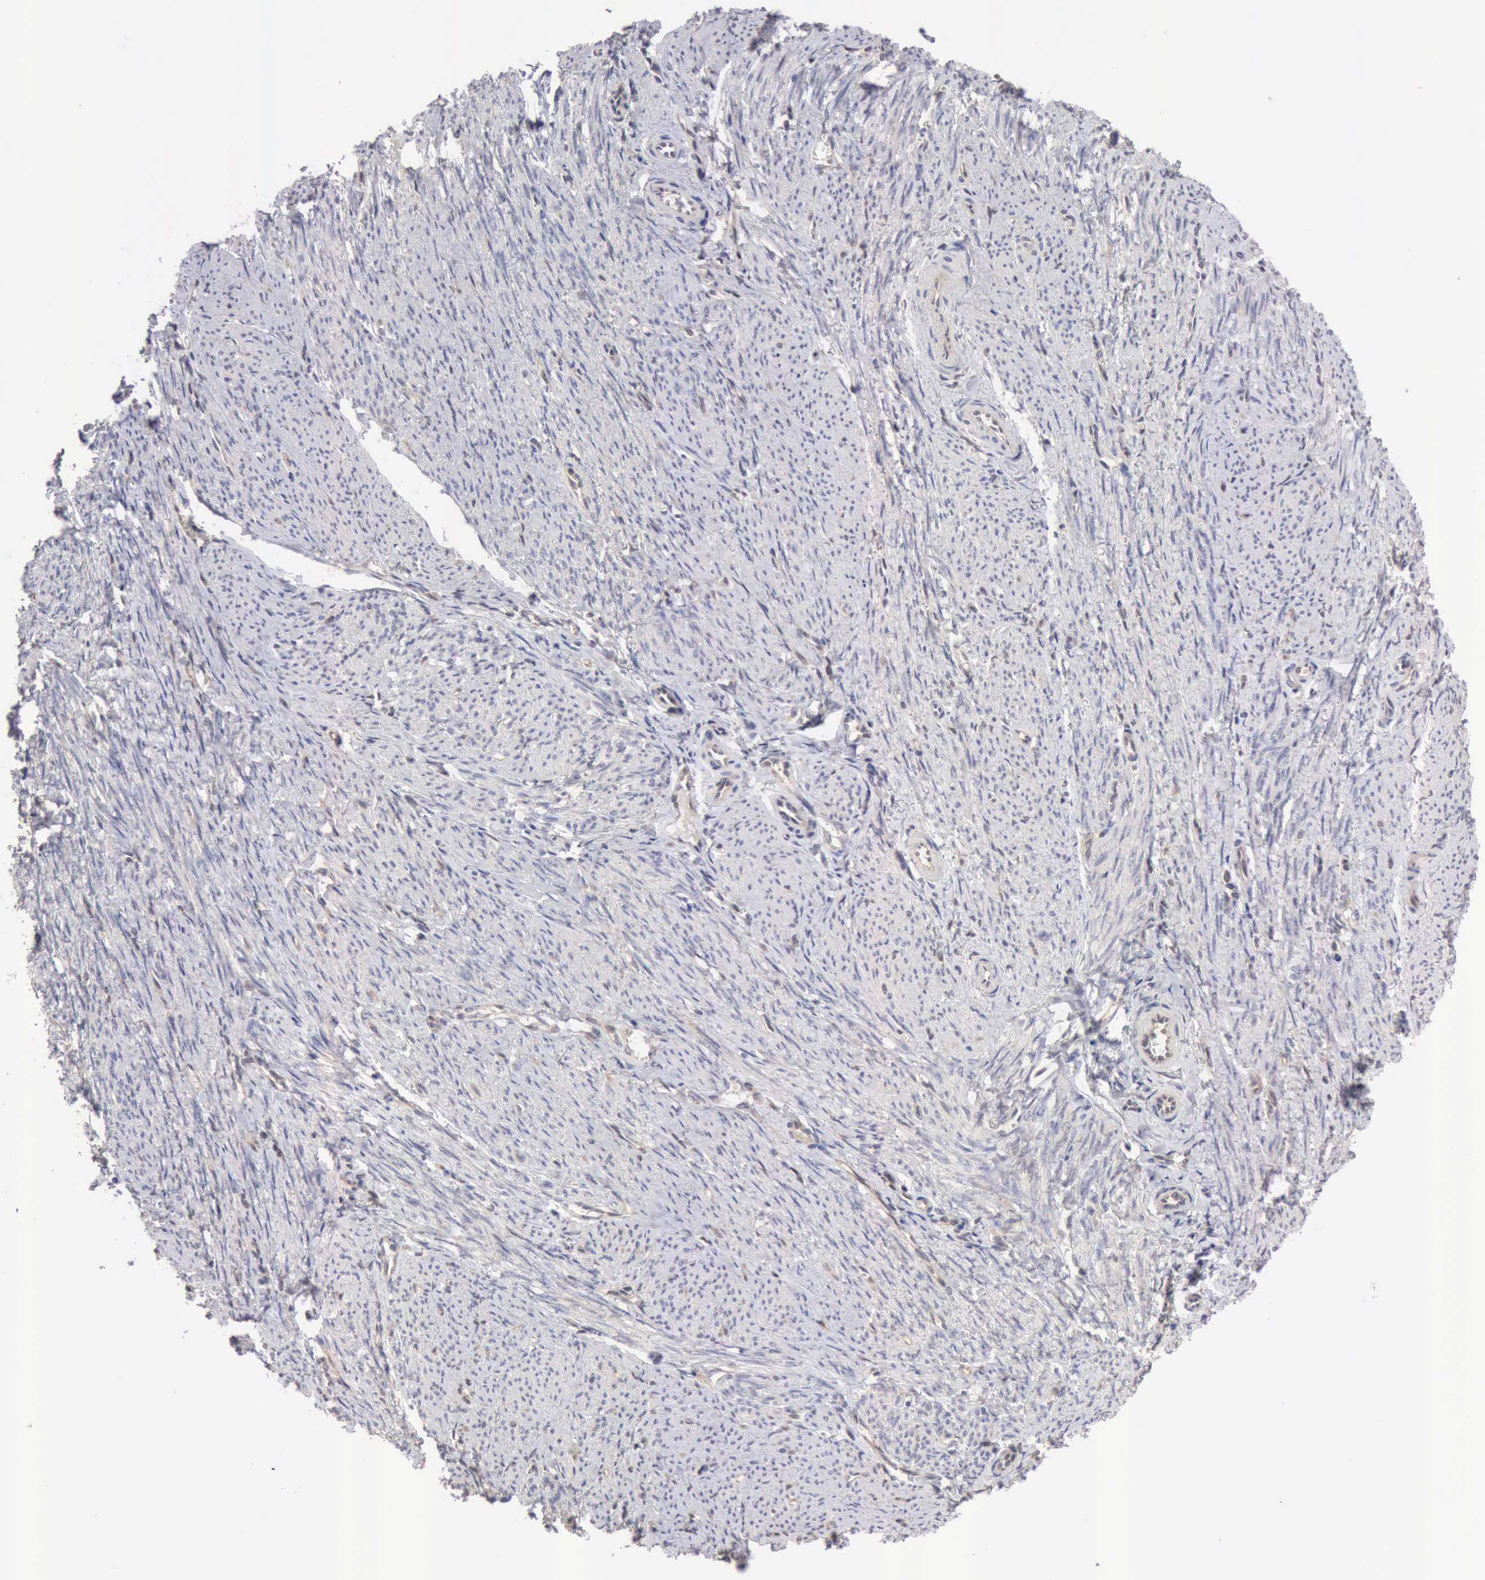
{"staining": {"intensity": "negative", "quantity": "none", "location": "none"}, "tissue": "smooth muscle", "cell_type": "Smooth muscle cells", "image_type": "normal", "snomed": [{"axis": "morphology", "description": "Normal tissue, NOS"}, {"axis": "topography", "description": "Smooth muscle"}, {"axis": "topography", "description": "Cervix"}], "caption": "High magnification brightfield microscopy of unremarkable smooth muscle stained with DAB (3,3'-diaminobenzidine) (brown) and counterstained with hematoxylin (blue): smooth muscle cells show no significant expression.", "gene": "PTGR2", "patient": {"sex": "female", "age": 70}}